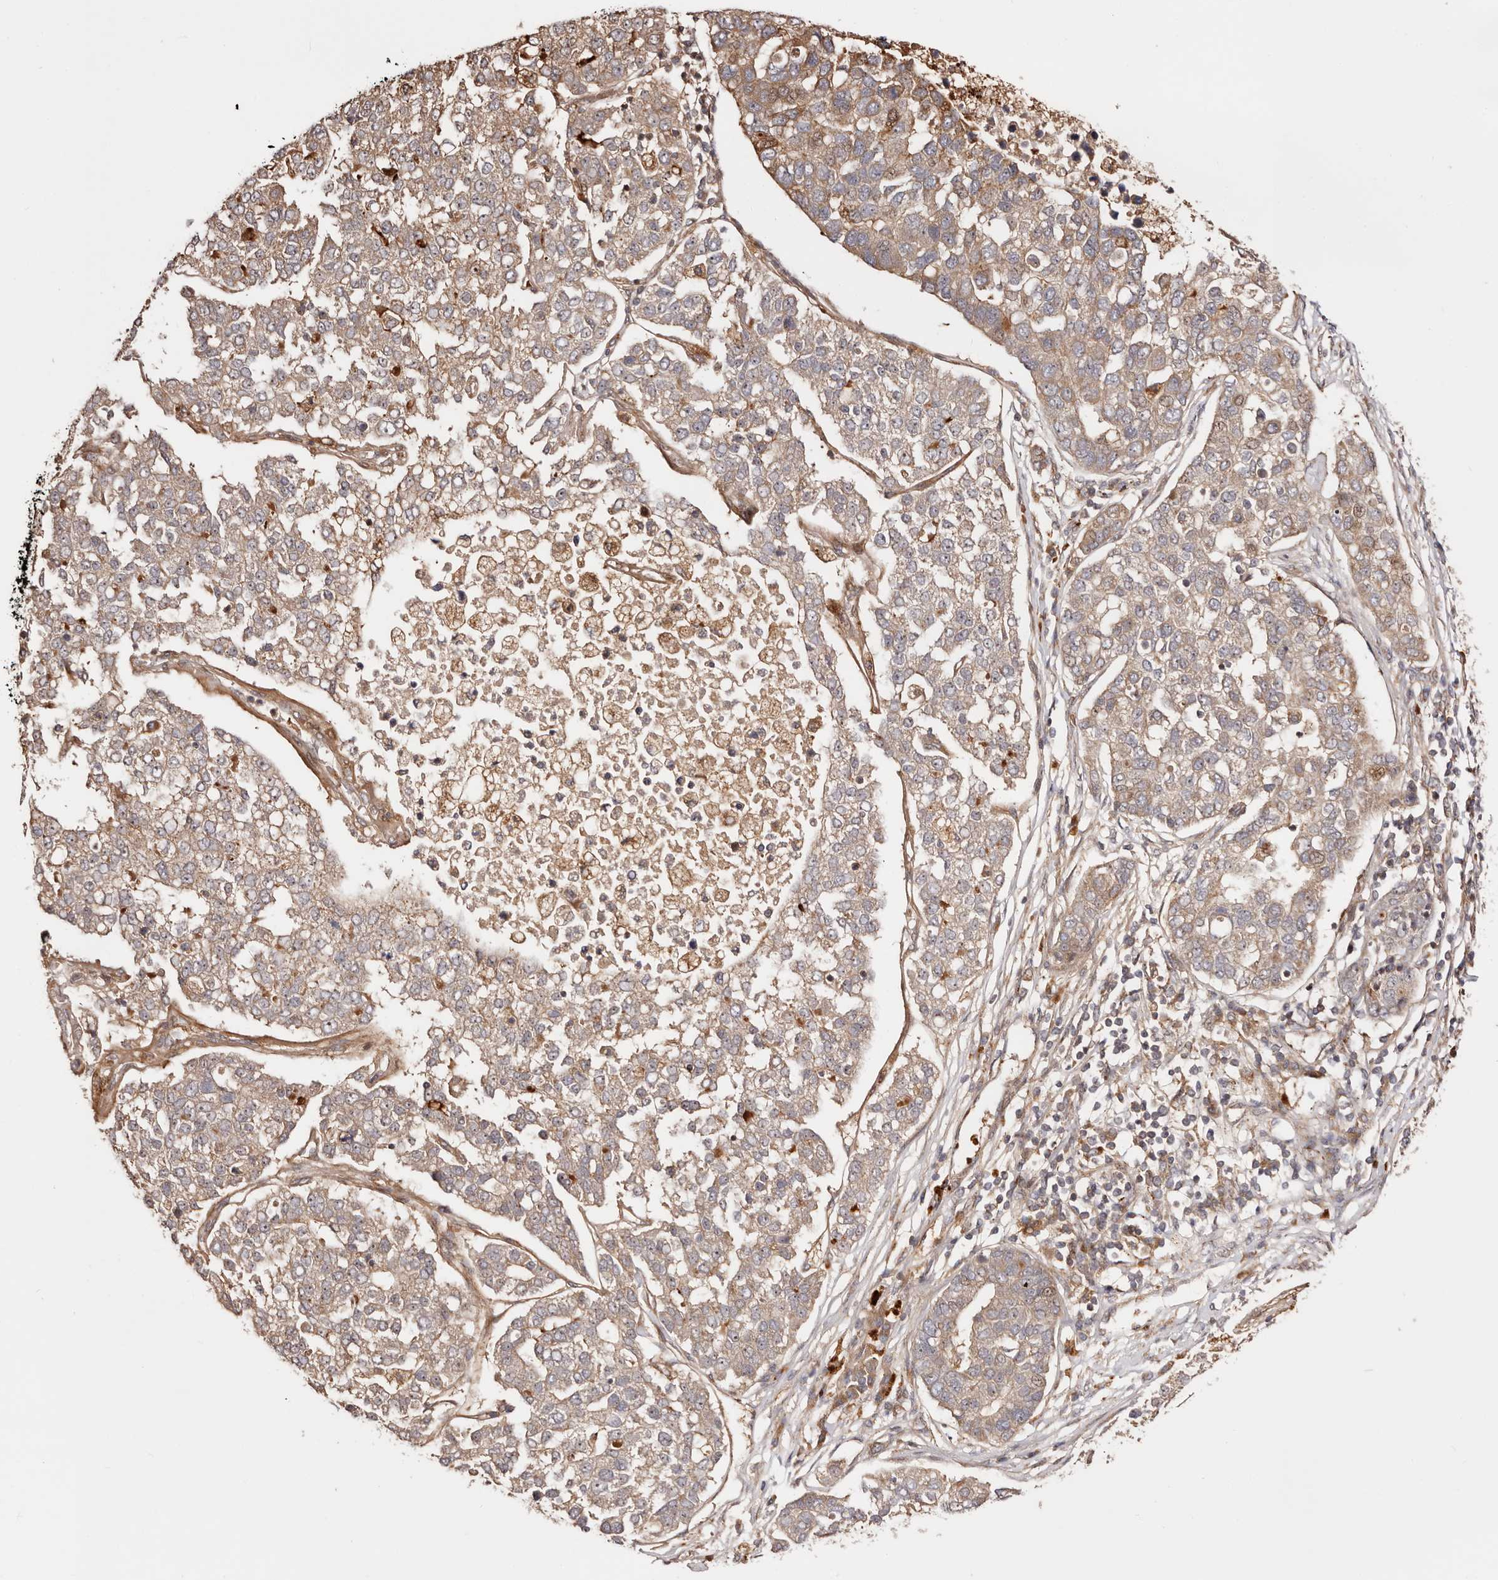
{"staining": {"intensity": "weak", "quantity": ">75%", "location": "cytoplasmic/membranous"}, "tissue": "pancreatic cancer", "cell_type": "Tumor cells", "image_type": "cancer", "snomed": [{"axis": "morphology", "description": "Adenocarcinoma, NOS"}, {"axis": "topography", "description": "Pancreas"}], "caption": "About >75% of tumor cells in pancreatic adenocarcinoma demonstrate weak cytoplasmic/membranous protein expression as visualized by brown immunohistochemical staining.", "gene": "PTPN22", "patient": {"sex": "female", "age": 61}}